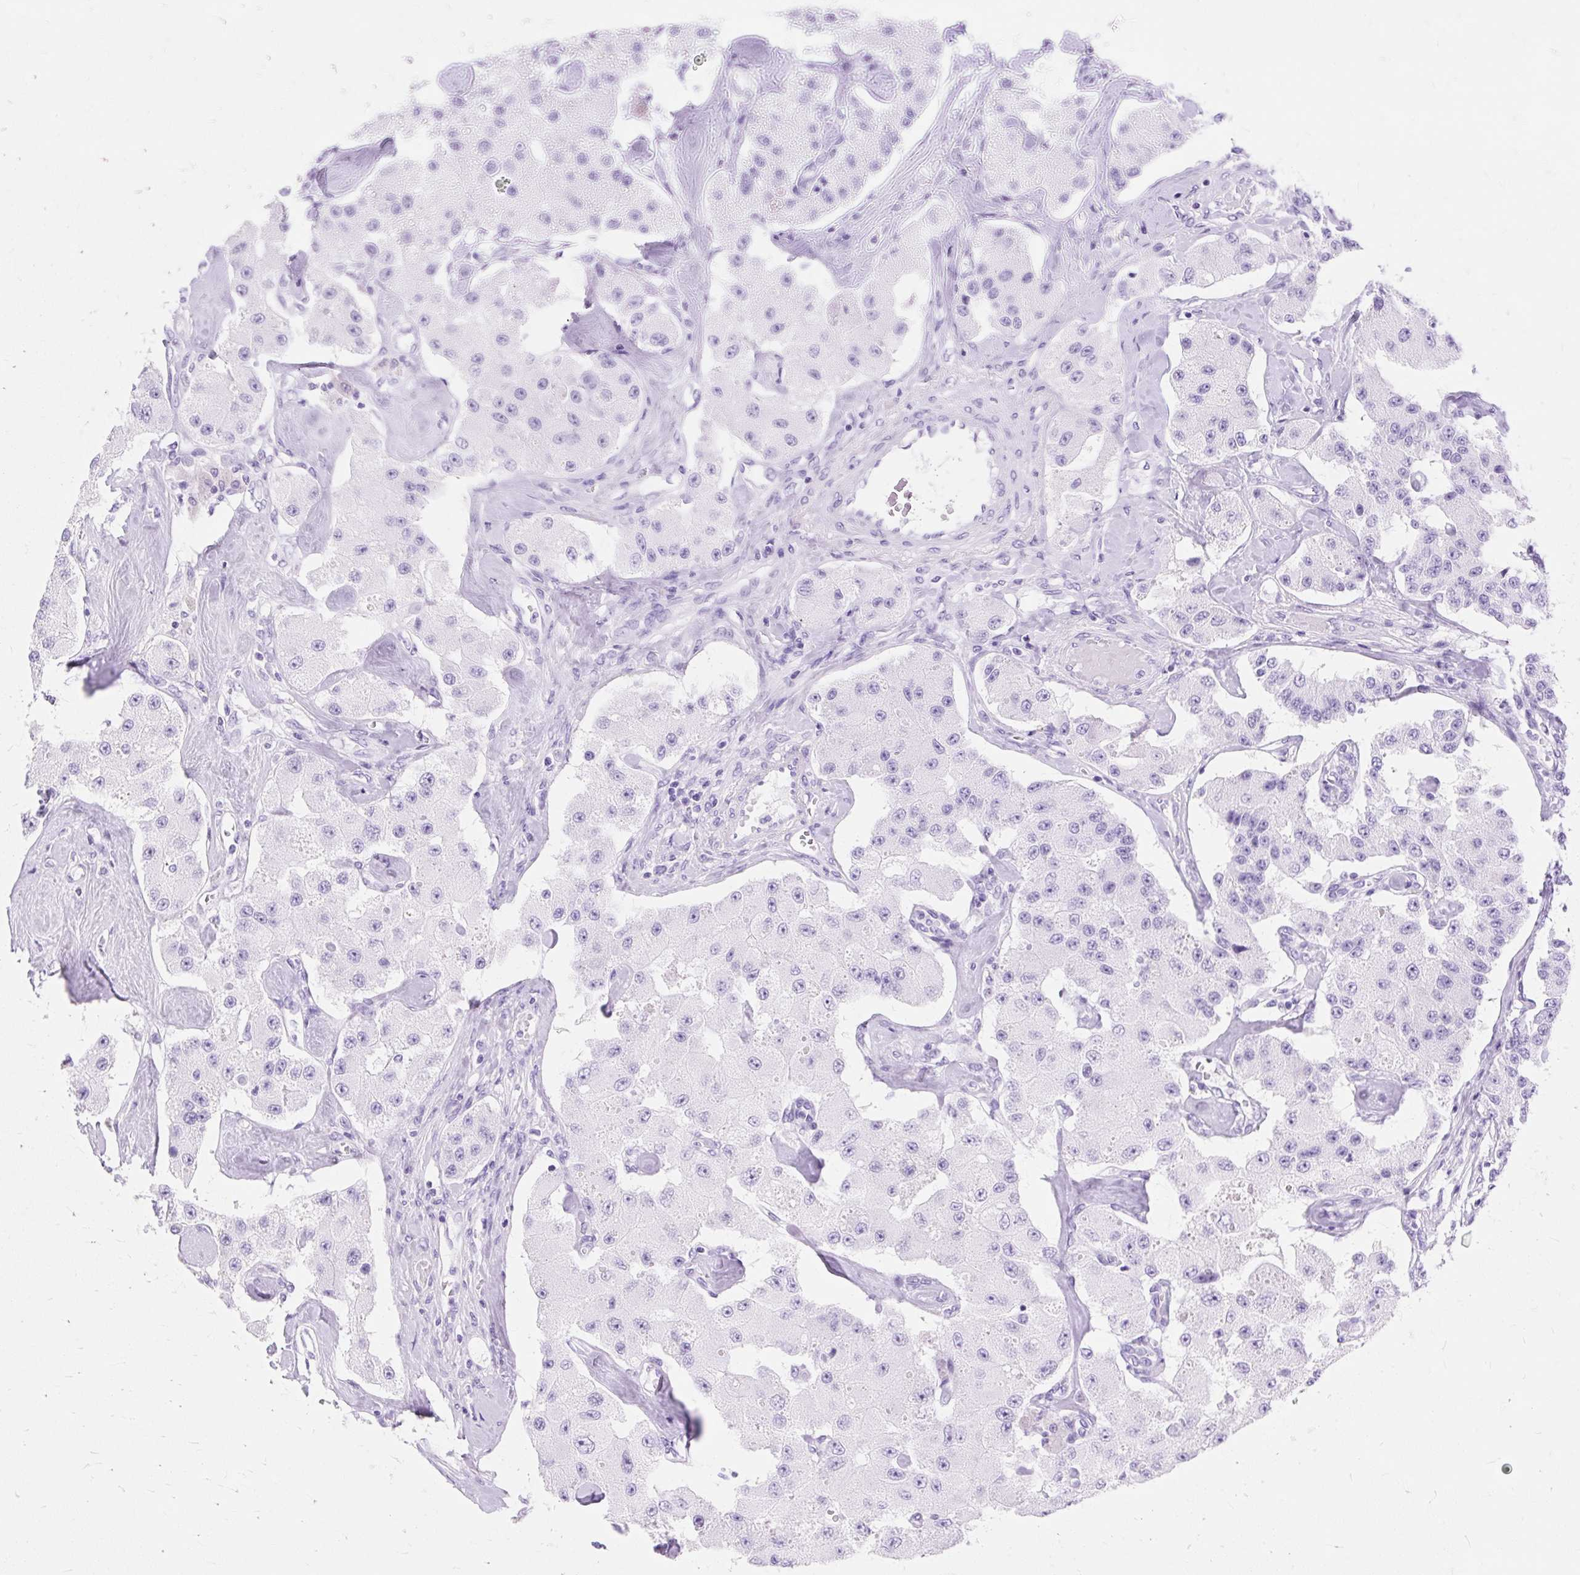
{"staining": {"intensity": "negative", "quantity": "none", "location": "none"}, "tissue": "carcinoid", "cell_type": "Tumor cells", "image_type": "cancer", "snomed": [{"axis": "morphology", "description": "Carcinoid, malignant, NOS"}, {"axis": "topography", "description": "Pancreas"}], "caption": "A high-resolution micrograph shows IHC staining of carcinoid, which demonstrates no significant staining in tumor cells.", "gene": "MBP", "patient": {"sex": "male", "age": 41}}